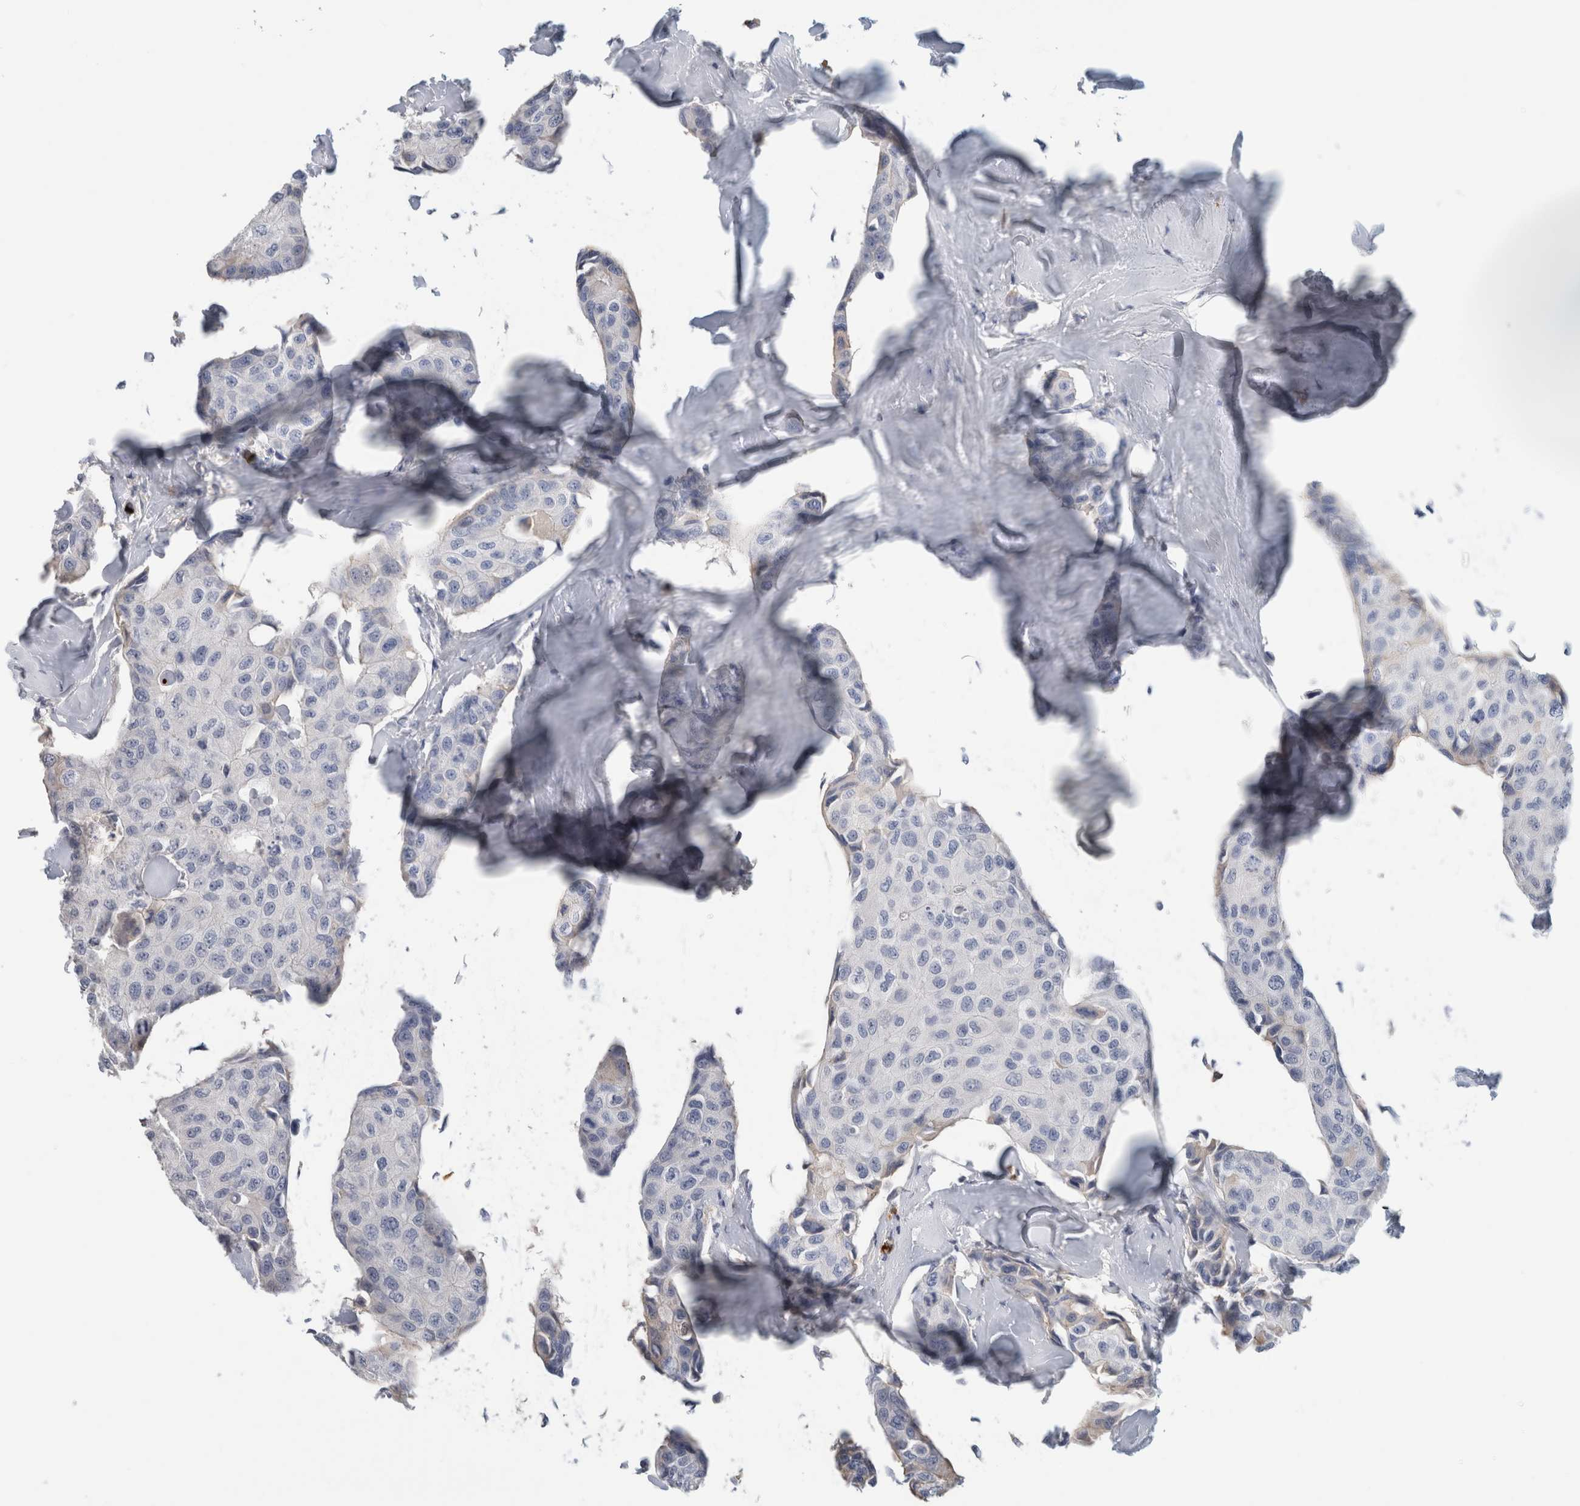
{"staining": {"intensity": "negative", "quantity": "none", "location": "none"}, "tissue": "breast cancer", "cell_type": "Tumor cells", "image_type": "cancer", "snomed": [{"axis": "morphology", "description": "Duct carcinoma"}, {"axis": "topography", "description": "Breast"}], "caption": "Tumor cells show no significant positivity in intraductal carcinoma (breast).", "gene": "CA1", "patient": {"sex": "female", "age": 80}}